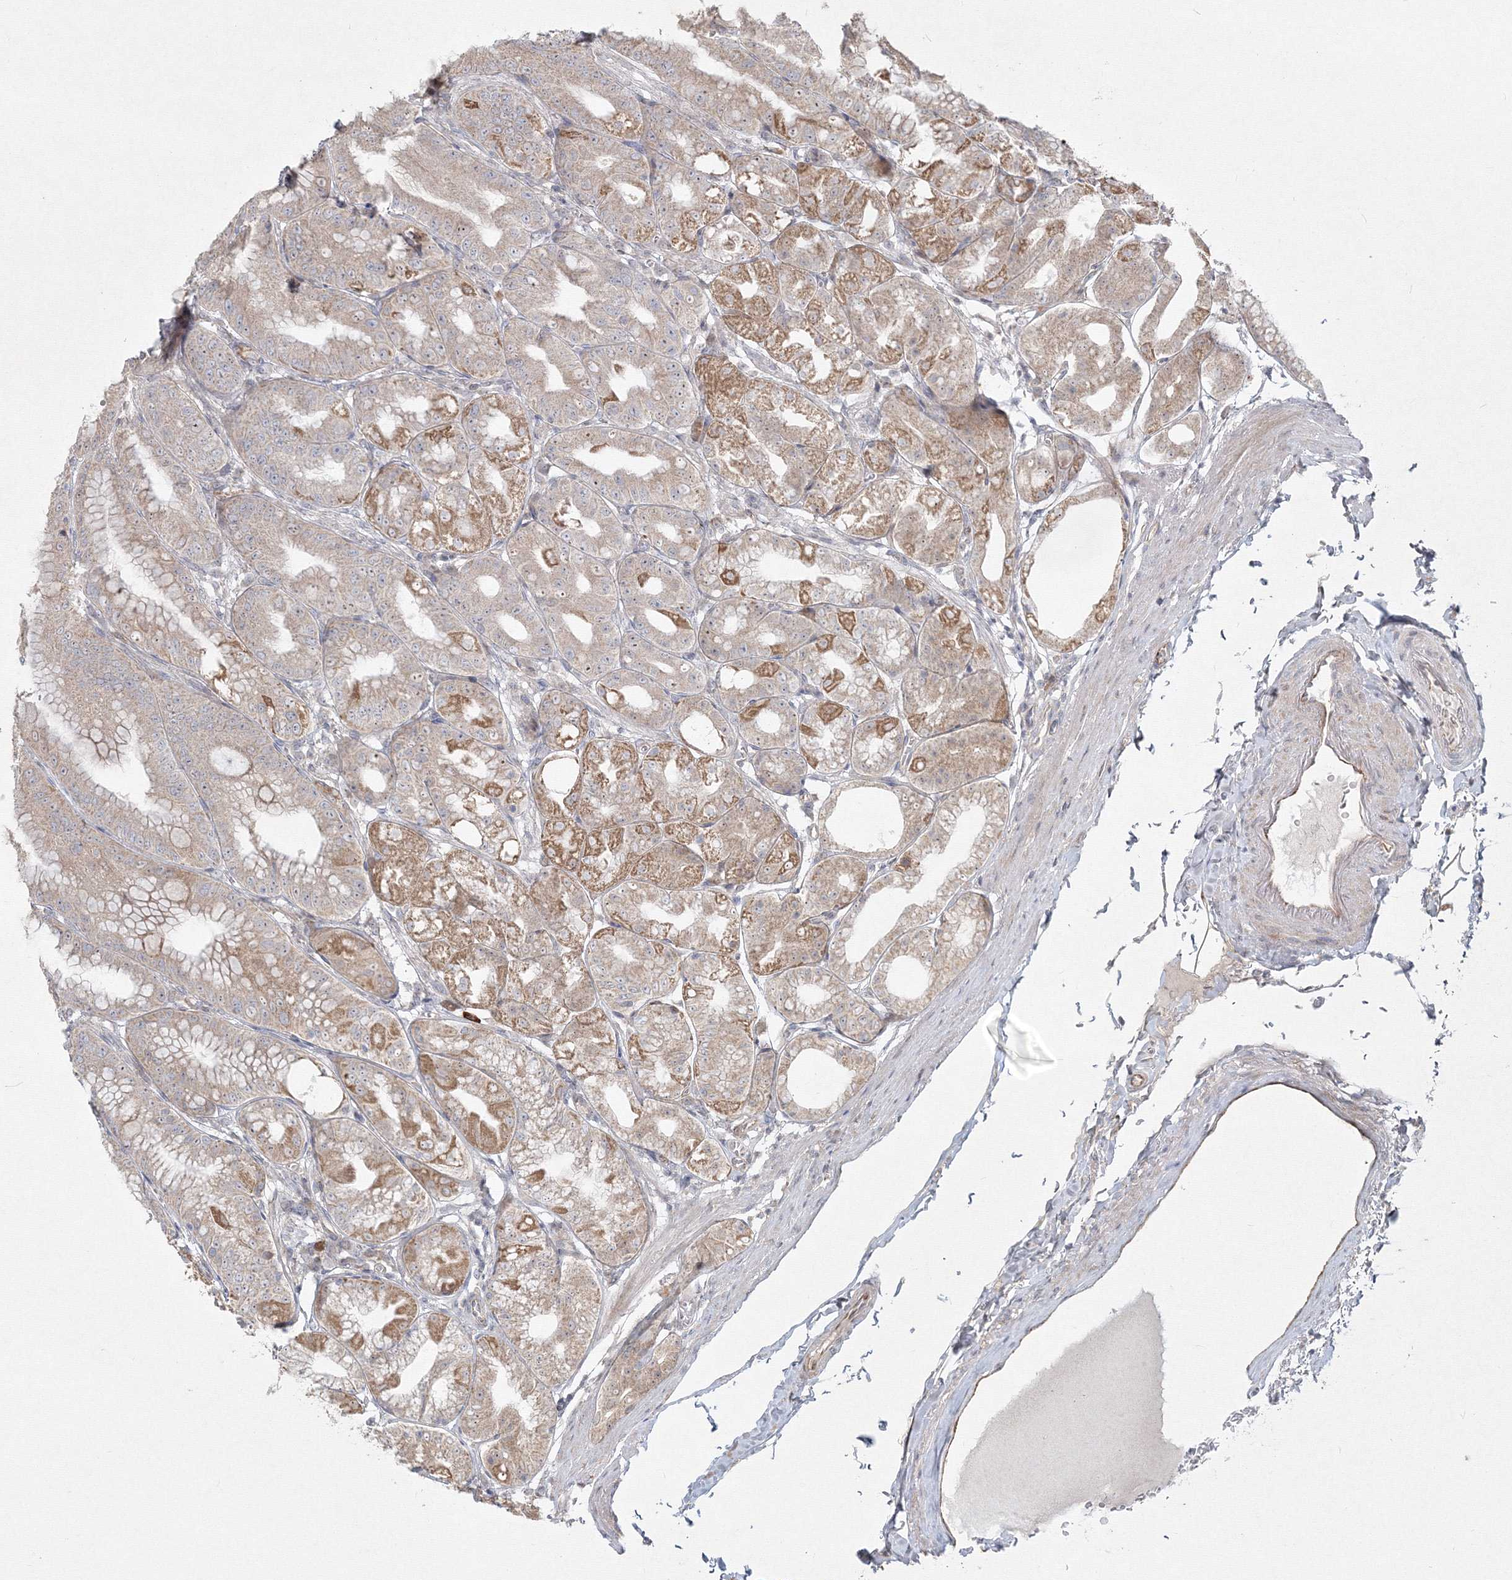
{"staining": {"intensity": "moderate", "quantity": "25%-75%", "location": "cytoplasmic/membranous"}, "tissue": "stomach", "cell_type": "Glandular cells", "image_type": "normal", "snomed": [{"axis": "morphology", "description": "Normal tissue, NOS"}, {"axis": "topography", "description": "Stomach, lower"}], "caption": "Protein analysis of normal stomach displays moderate cytoplasmic/membranous staining in approximately 25%-75% of glandular cells. The staining is performed using DAB brown chromogen to label protein expression. The nuclei are counter-stained blue using hematoxylin.", "gene": "WDR49", "patient": {"sex": "male", "age": 71}}